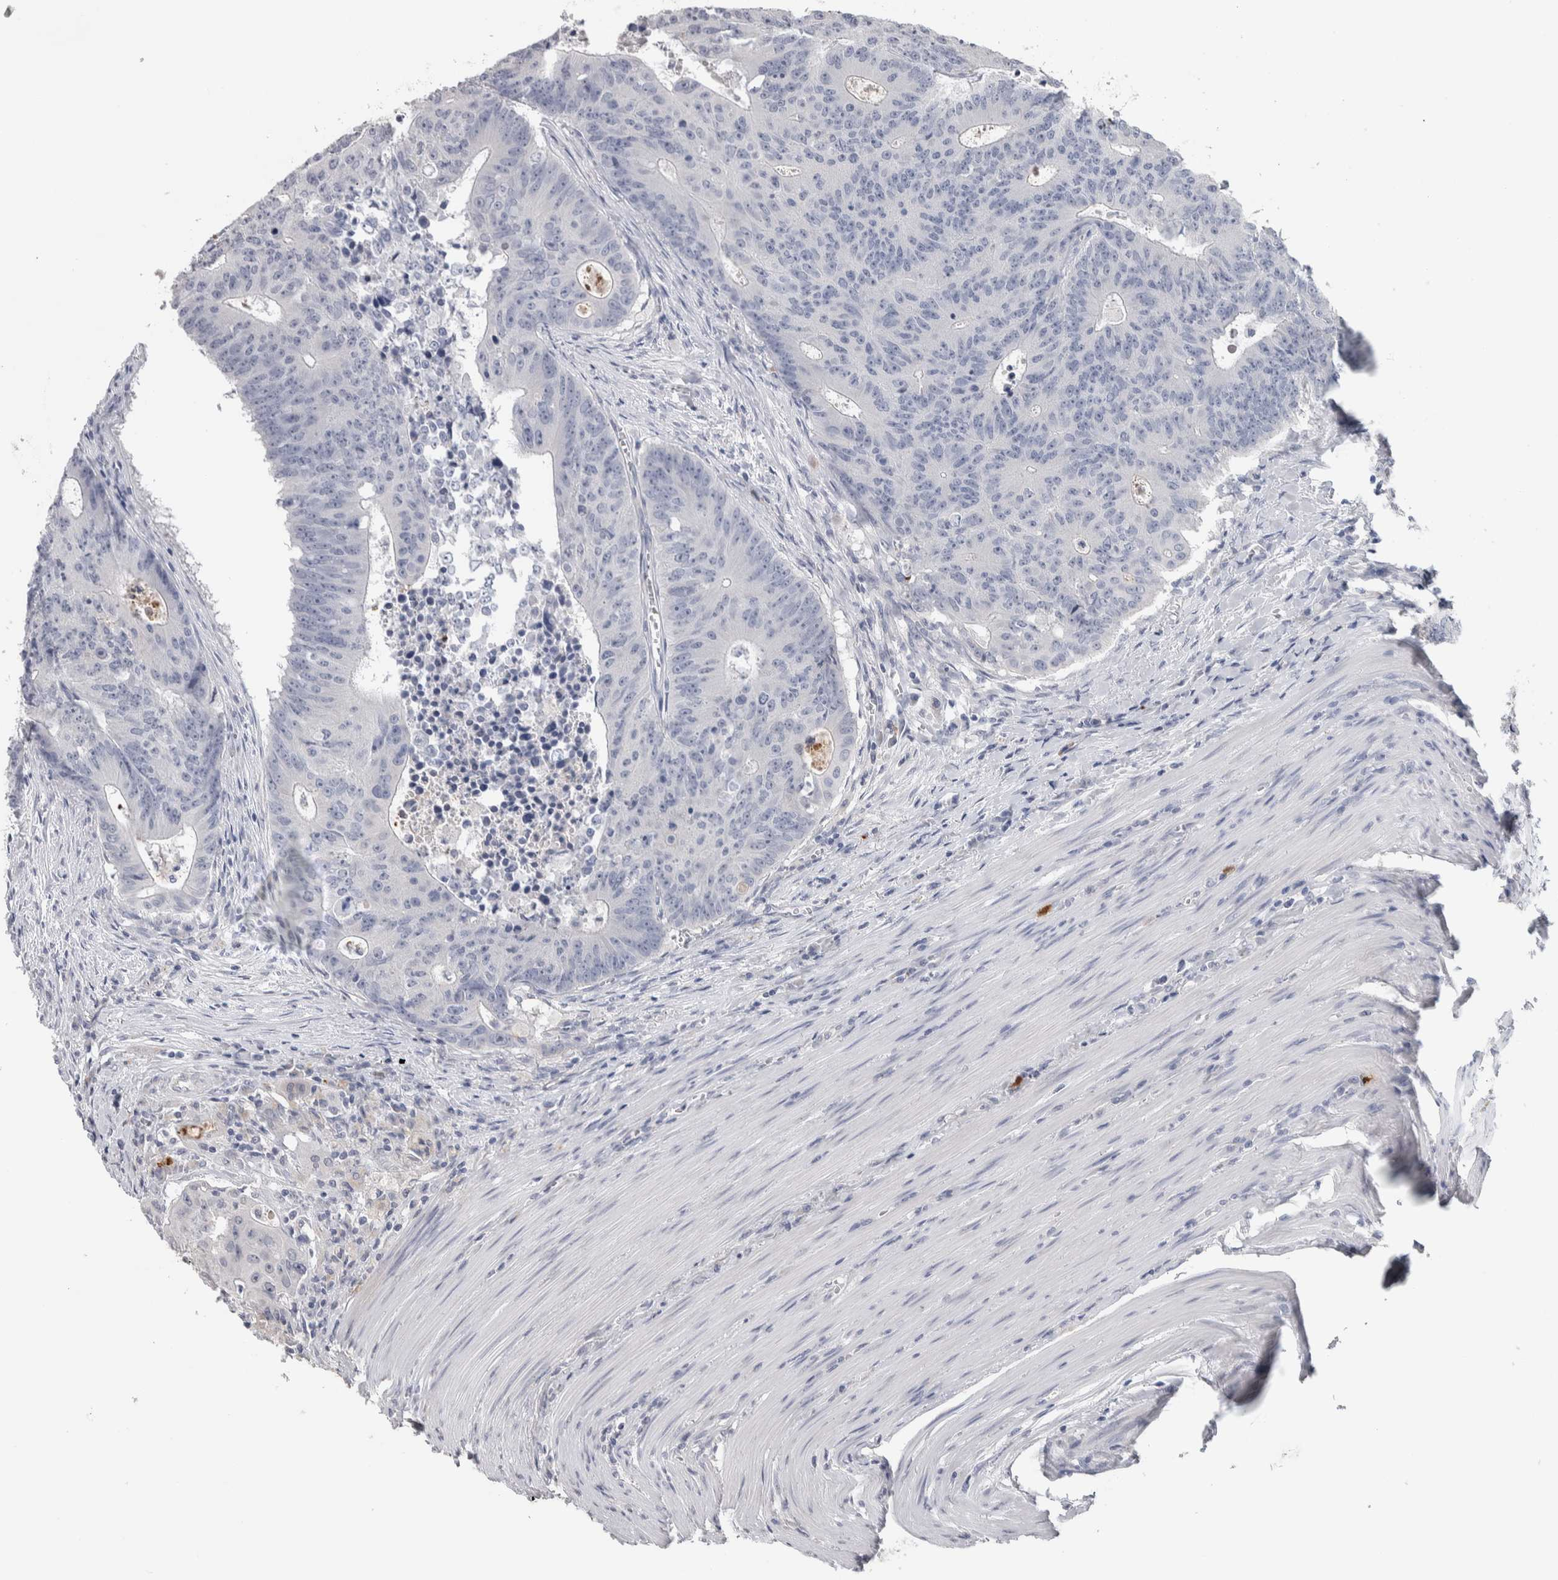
{"staining": {"intensity": "negative", "quantity": "none", "location": "none"}, "tissue": "colorectal cancer", "cell_type": "Tumor cells", "image_type": "cancer", "snomed": [{"axis": "morphology", "description": "Adenocarcinoma, NOS"}, {"axis": "topography", "description": "Colon"}], "caption": "This photomicrograph is of adenocarcinoma (colorectal) stained with immunohistochemistry (IHC) to label a protein in brown with the nuclei are counter-stained blue. There is no expression in tumor cells. (Immunohistochemistry, brightfield microscopy, high magnification).", "gene": "TMEM102", "patient": {"sex": "male", "age": 87}}